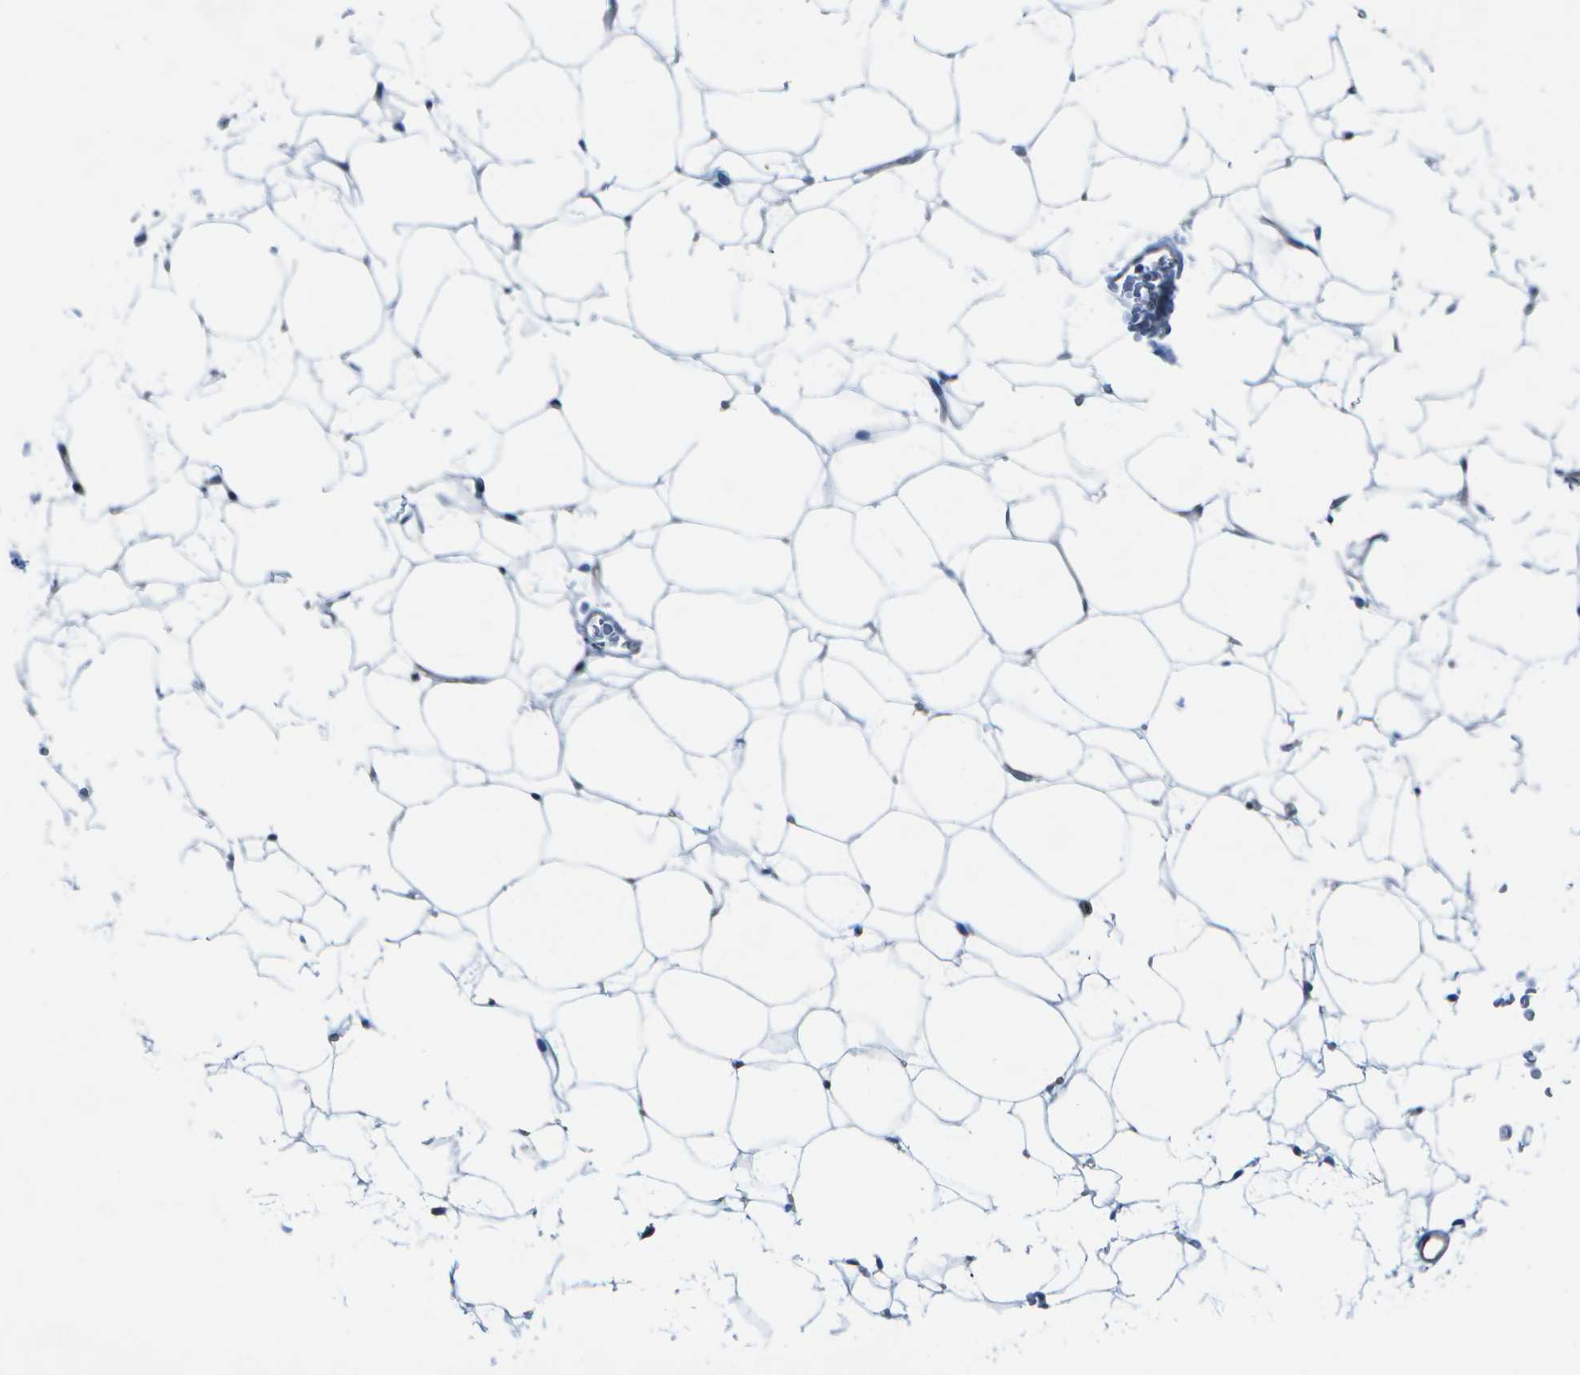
{"staining": {"intensity": "negative", "quantity": "none", "location": "none"}, "tissue": "adipose tissue", "cell_type": "Adipocytes", "image_type": "normal", "snomed": [{"axis": "morphology", "description": "Normal tissue, NOS"}, {"axis": "topography", "description": "Breast"}, {"axis": "topography", "description": "Soft tissue"}], "caption": "Immunohistochemistry (IHC) of normal human adipose tissue demonstrates no staining in adipocytes. (Brightfield microscopy of DAB IHC at high magnification).", "gene": "SORBS3", "patient": {"sex": "female", "age": 75}}